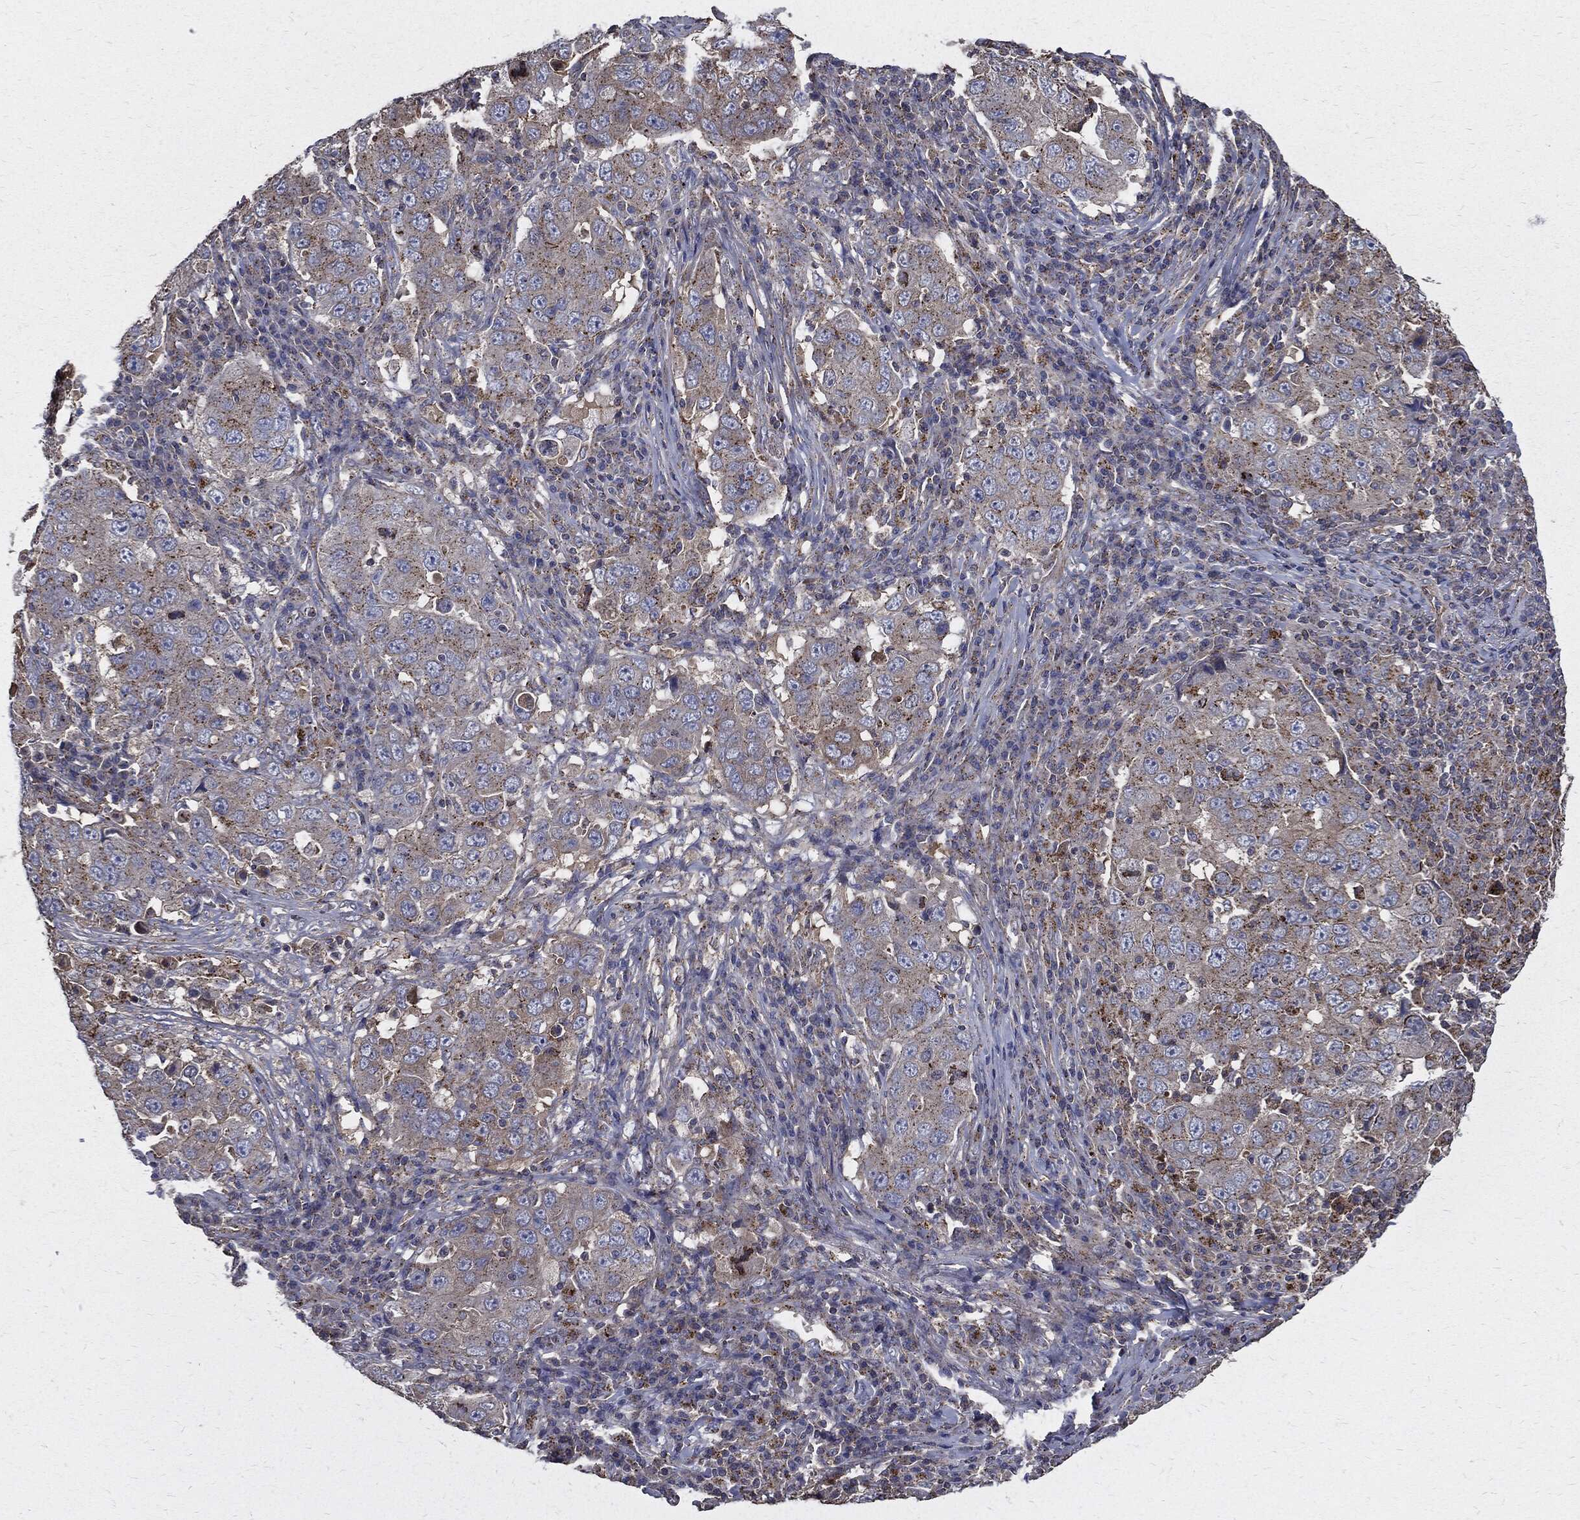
{"staining": {"intensity": "weak", "quantity": "25%-75%", "location": "cytoplasmic/membranous"}, "tissue": "lung cancer", "cell_type": "Tumor cells", "image_type": "cancer", "snomed": [{"axis": "morphology", "description": "Adenocarcinoma, NOS"}, {"axis": "topography", "description": "Lung"}], "caption": "Brown immunohistochemical staining in lung adenocarcinoma demonstrates weak cytoplasmic/membranous staining in approximately 25%-75% of tumor cells.", "gene": "PDCD6IP", "patient": {"sex": "male", "age": 73}}